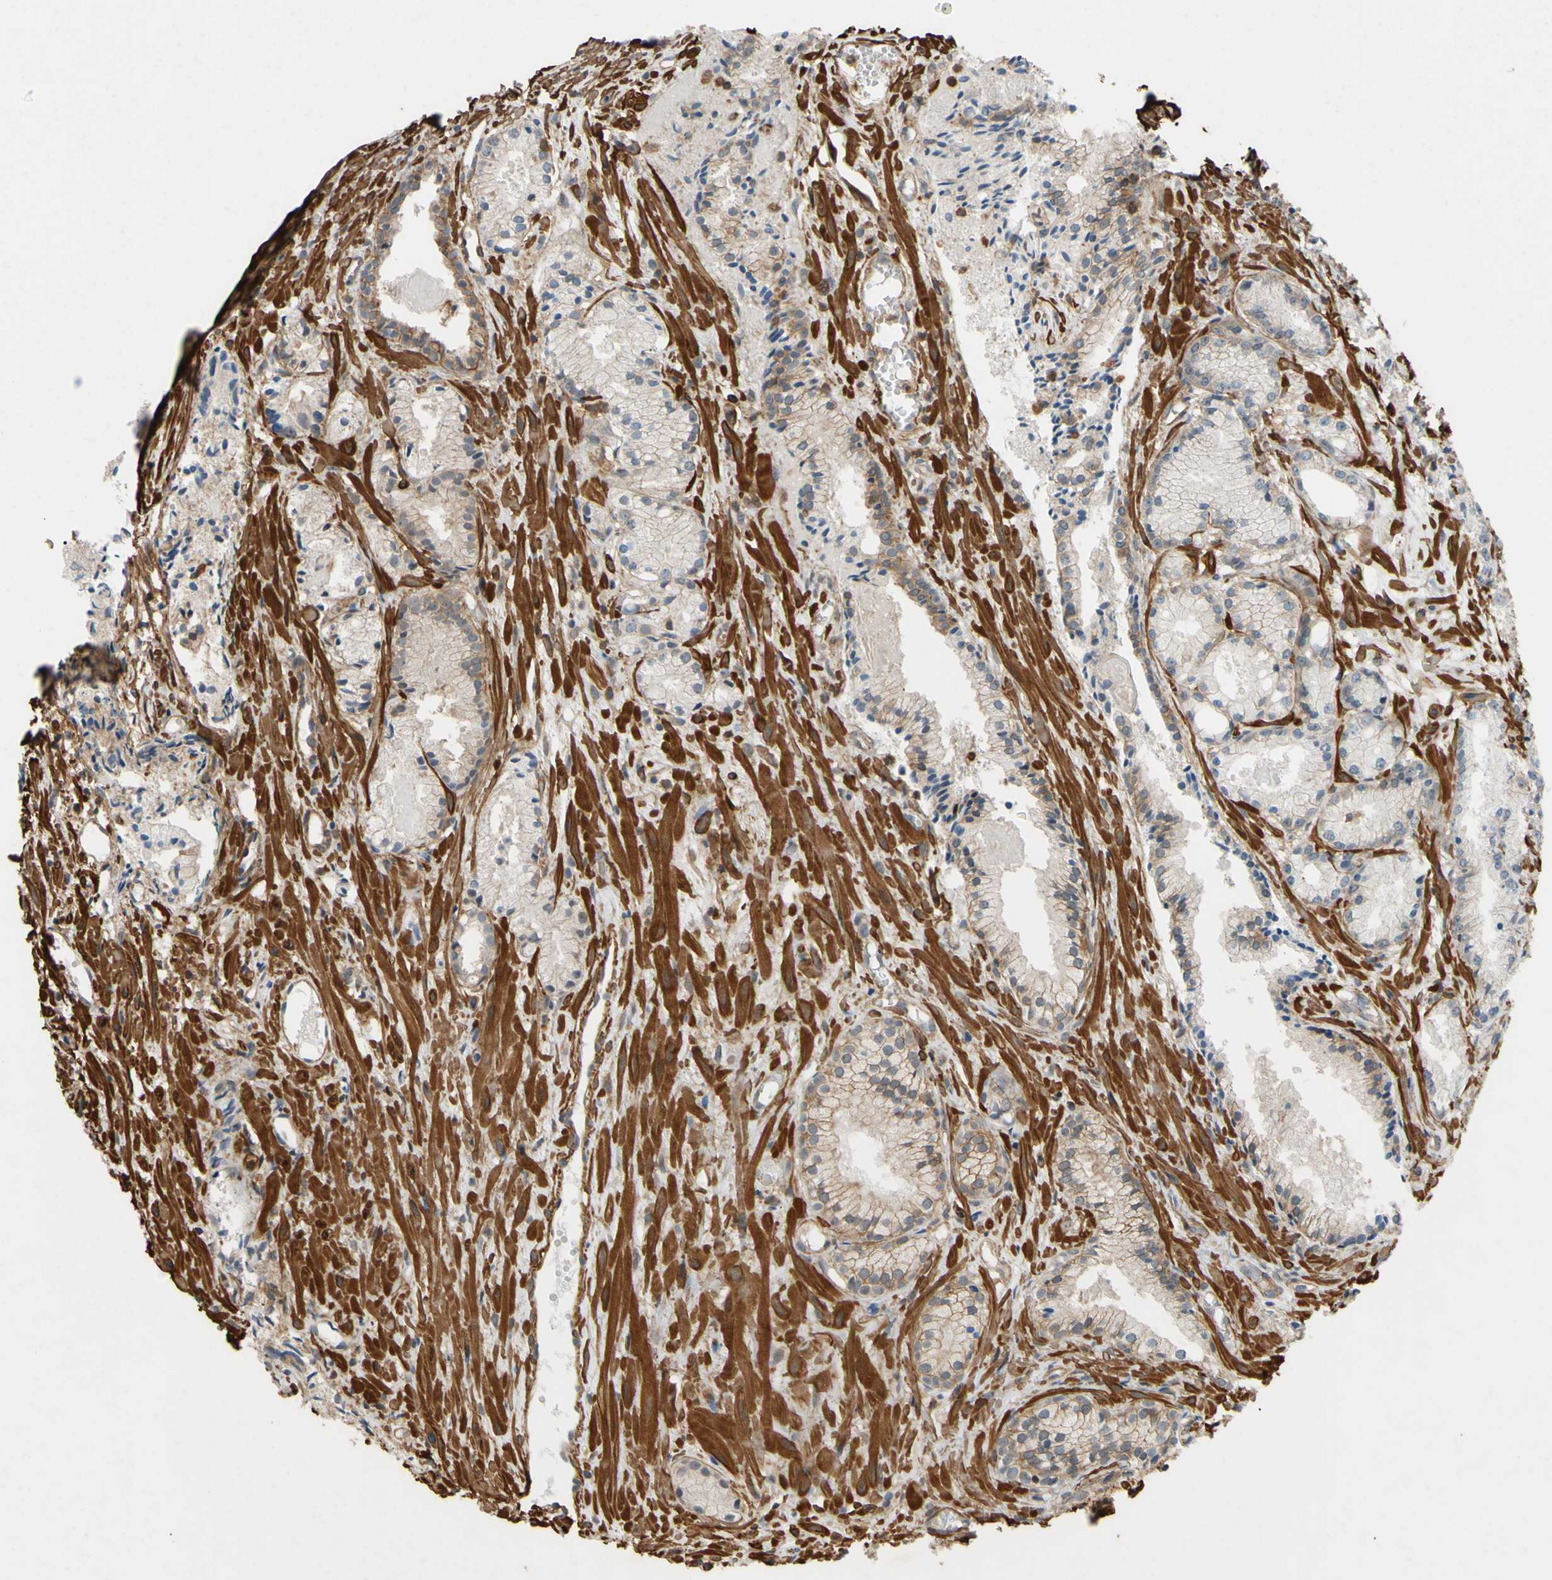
{"staining": {"intensity": "weak", "quantity": "25%-75%", "location": "cytoplasmic/membranous"}, "tissue": "prostate cancer", "cell_type": "Tumor cells", "image_type": "cancer", "snomed": [{"axis": "morphology", "description": "Adenocarcinoma, Low grade"}, {"axis": "topography", "description": "Prostate"}], "caption": "A micrograph of prostate cancer stained for a protein demonstrates weak cytoplasmic/membranous brown staining in tumor cells.", "gene": "ADD3", "patient": {"sex": "male", "age": 72}}